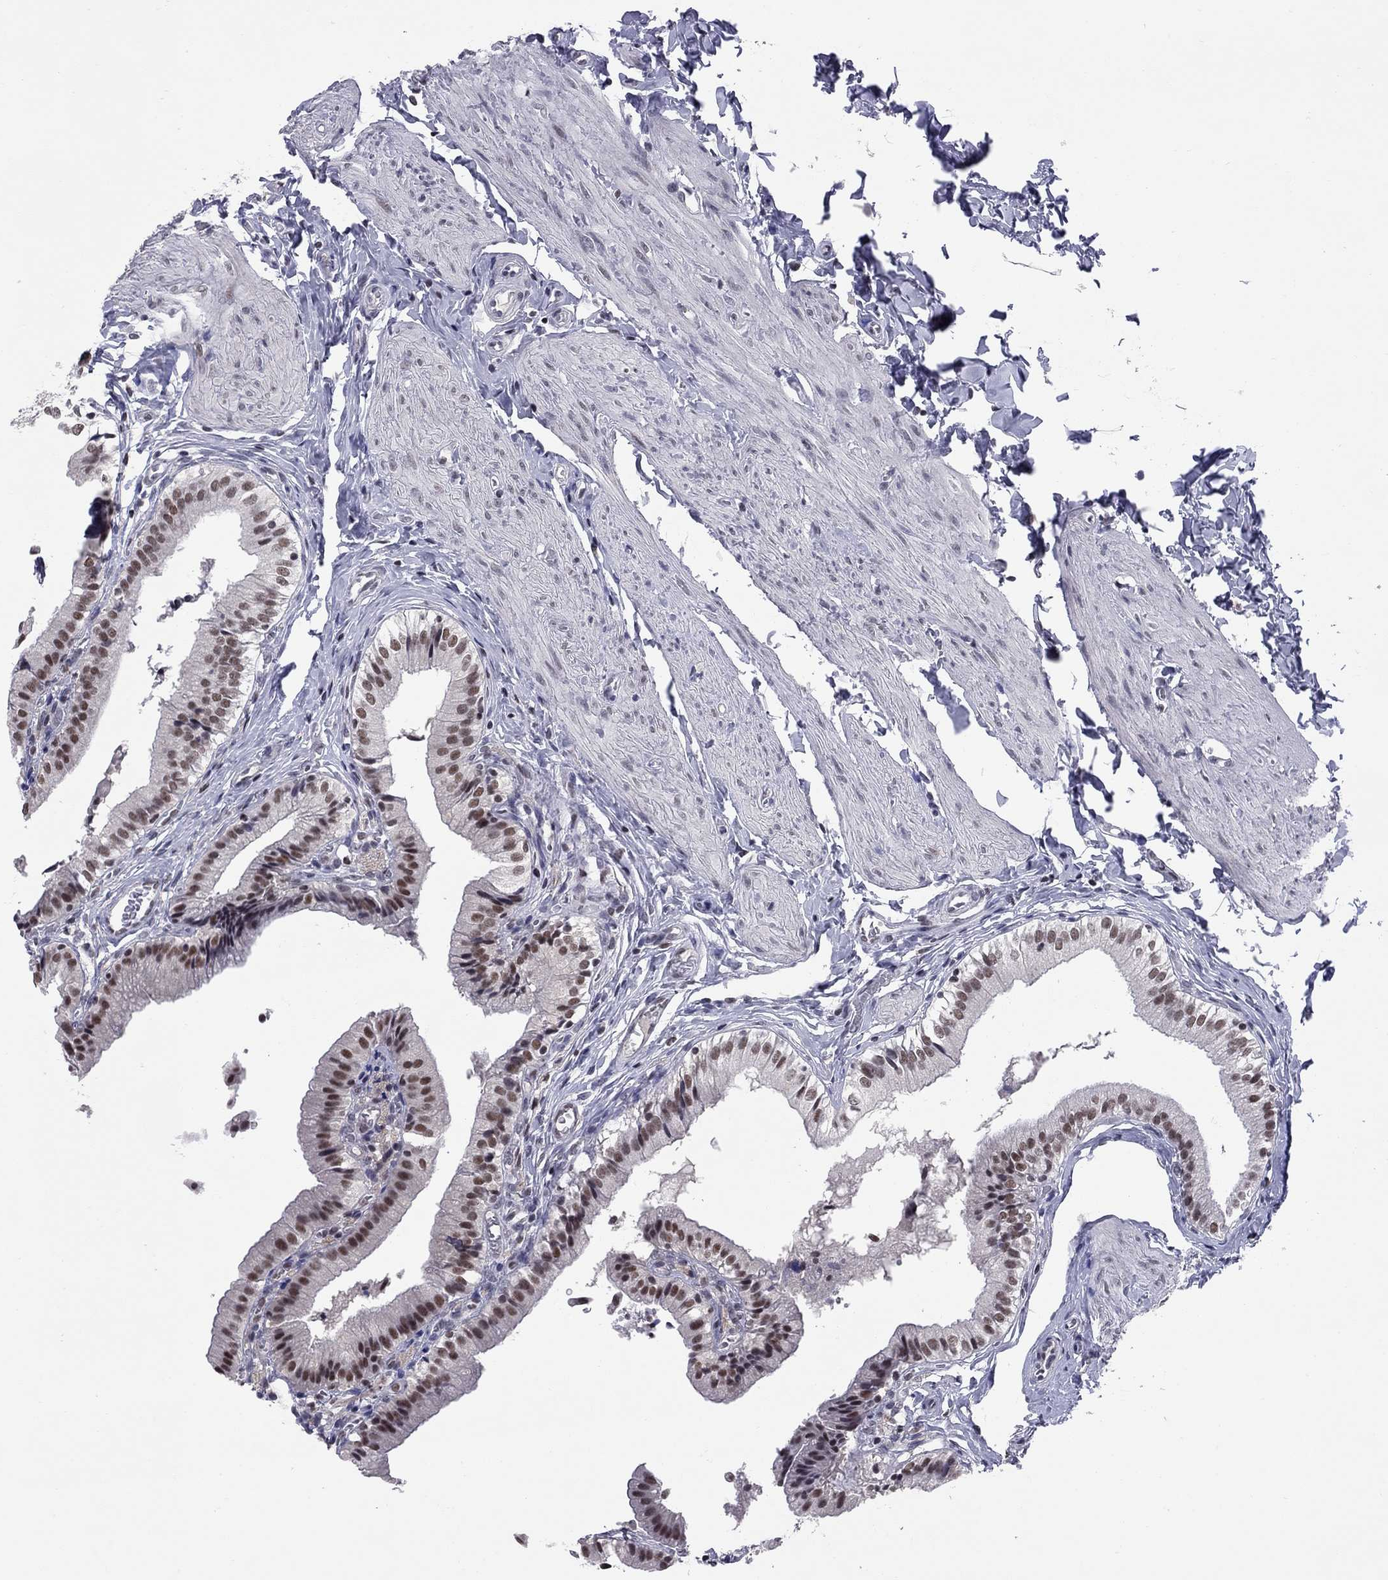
{"staining": {"intensity": "moderate", "quantity": ">75%", "location": "nuclear"}, "tissue": "gallbladder", "cell_type": "Glandular cells", "image_type": "normal", "snomed": [{"axis": "morphology", "description": "Normal tissue, NOS"}, {"axis": "topography", "description": "Gallbladder"}], "caption": "DAB (3,3'-diaminobenzidine) immunohistochemical staining of unremarkable human gallbladder reveals moderate nuclear protein positivity in approximately >75% of glandular cells. The protein is stained brown, and the nuclei are stained in blue (DAB IHC with brightfield microscopy, high magnification).", "gene": "TAF9", "patient": {"sex": "female", "age": 47}}